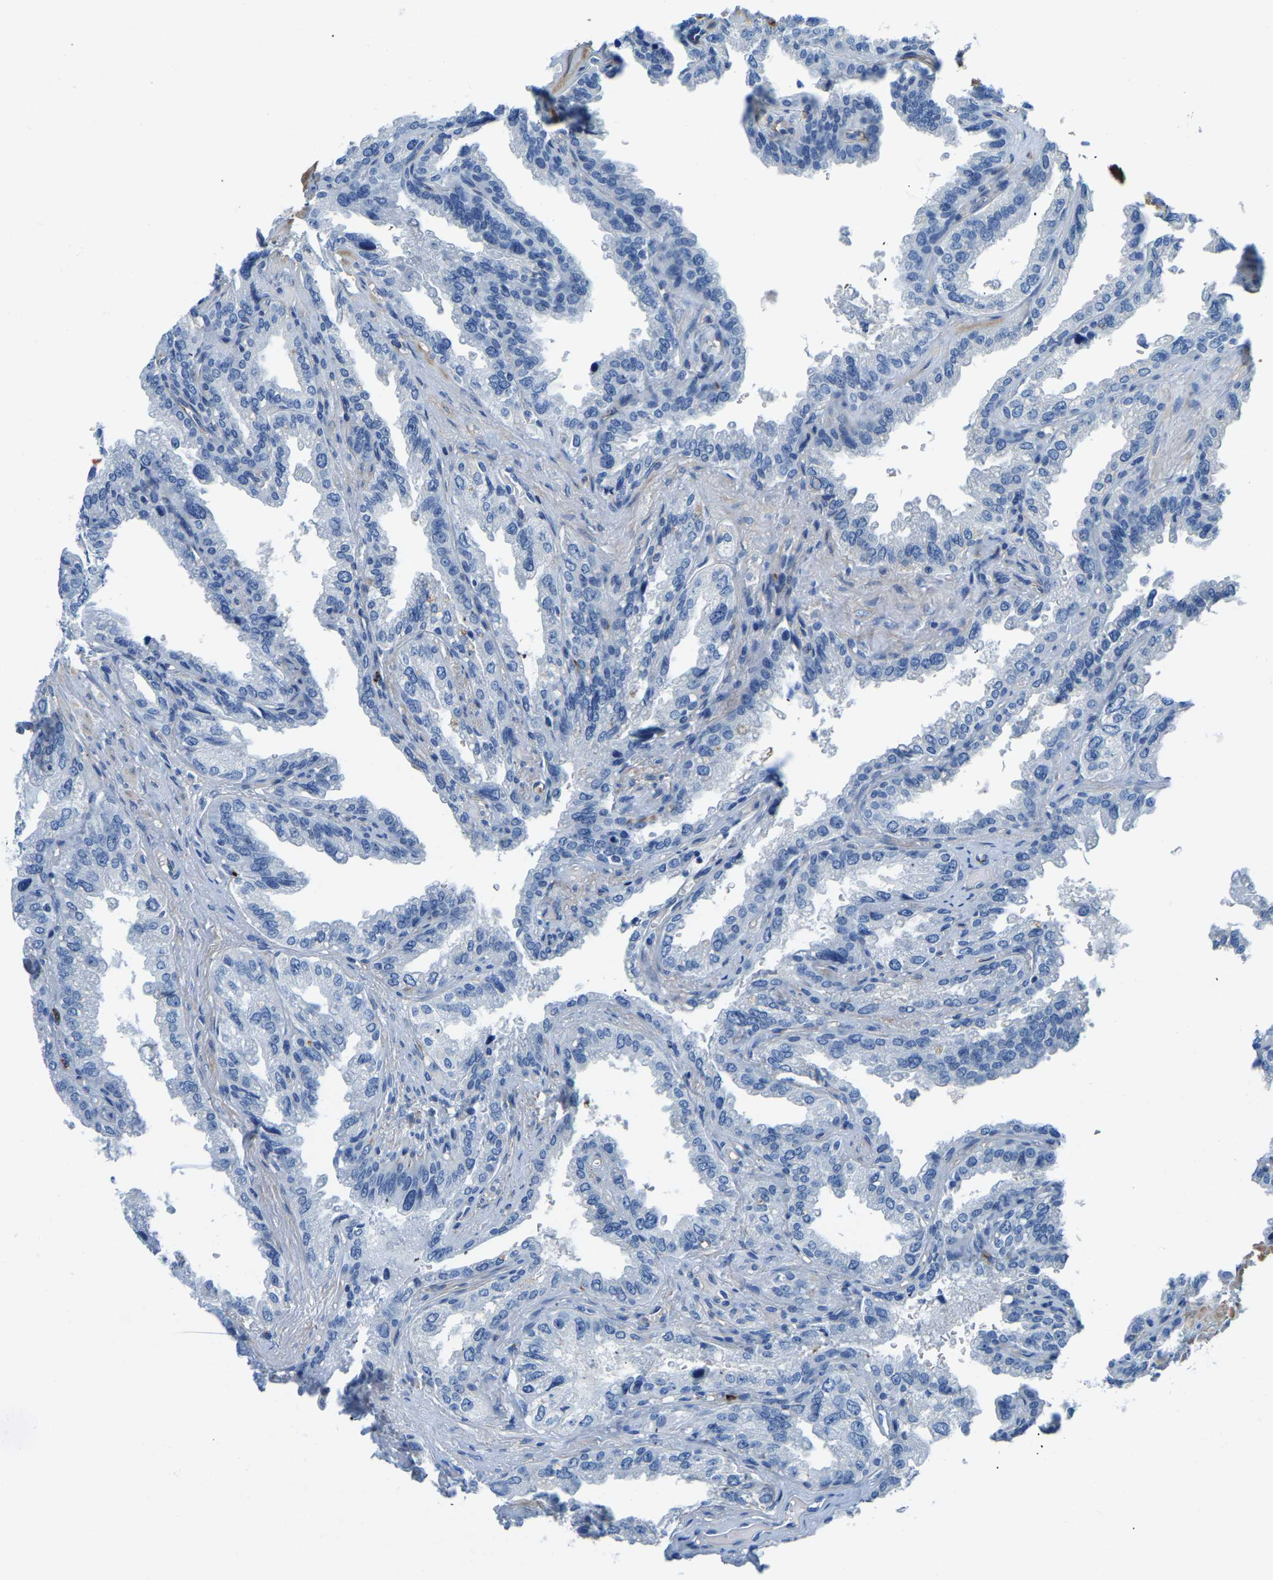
{"staining": {"intensity": "negative", "quantity": "none", "location": "none"}, "tissue": "seminal vesicle", "cell_type": "Glandular cells", "image_type": "normal", "snomed": [{"axis": "morphology", "description": "Normal tissue, NOS"}, {"axis": "topography", "description": "Seminal veicle"}], "caption": "High power microscopy image of an immunohistochemistry histopathology image of unremarkable seminal vesicle, revealing no significant expression in glandular cells. Brightfield microscopy of immunohistochemistry (IHC) stained with DAB (brown) and hematoxylin (blue), captured at high magnification.", "gene": "MS4A3", "patient": {"sex": "male", "age": 68}}